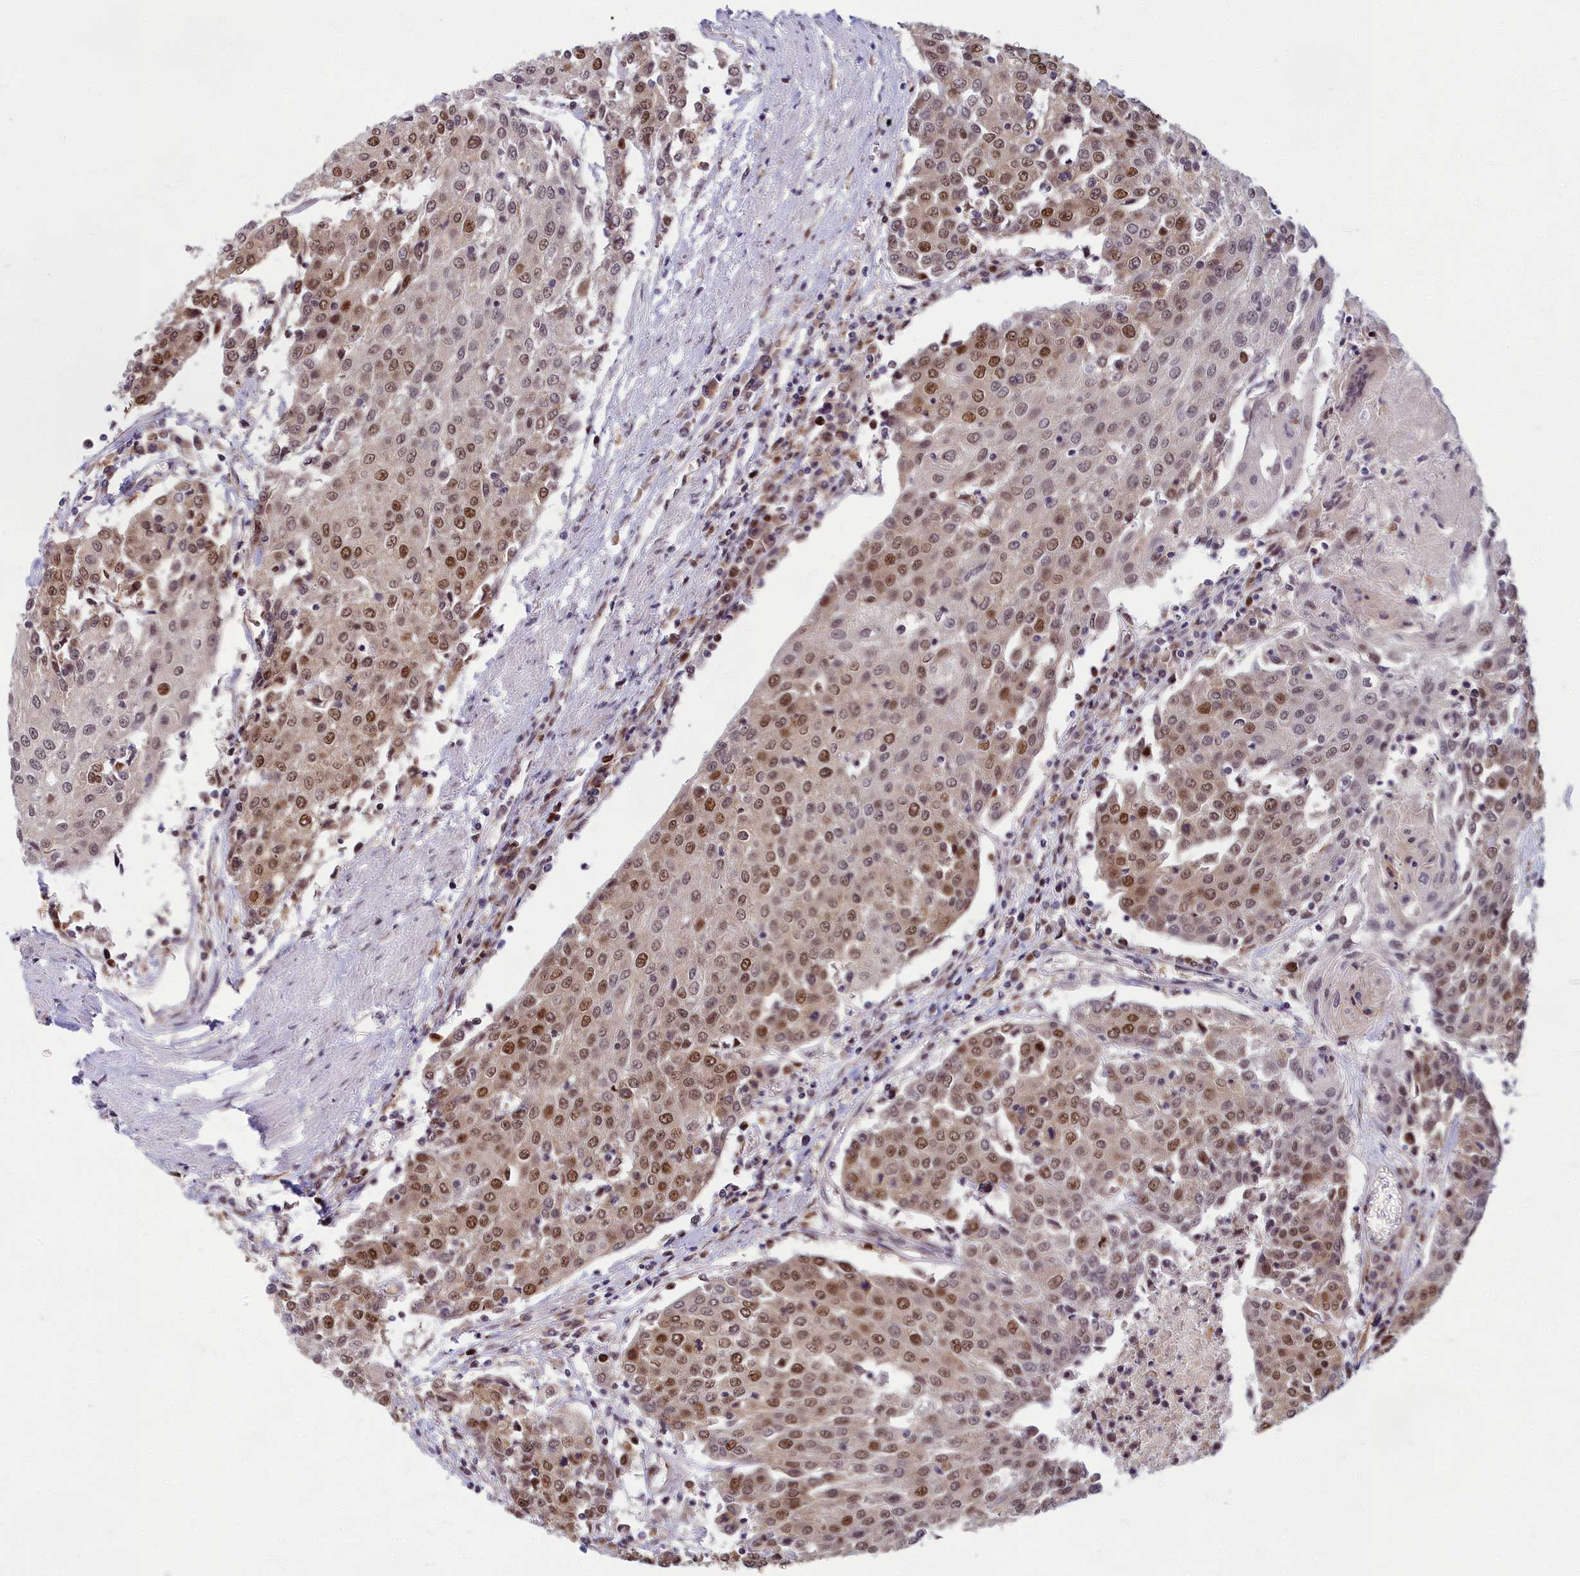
{"staining": {"intensity": "moderate", "quantity": ">75%", "location": "nuclear"}, "tissue": "urothelial cancer", "cell_type": "Tumor cells", "image_type": "cancer", "snomed": [{"axis": "morphology", "description": "Urothelial carcinoma, High grade"}, {"axis": "topography", "description": "Urinary bladder"}], "caption": "IHC image of human high-grade urothelial carcinoma stained for a protein (brown), which reveals medium levels of moderate nuclear expression in about >75% of tumor cells.", "gene": "EARS2", "patient": {"sex": "female", "age": 85}}